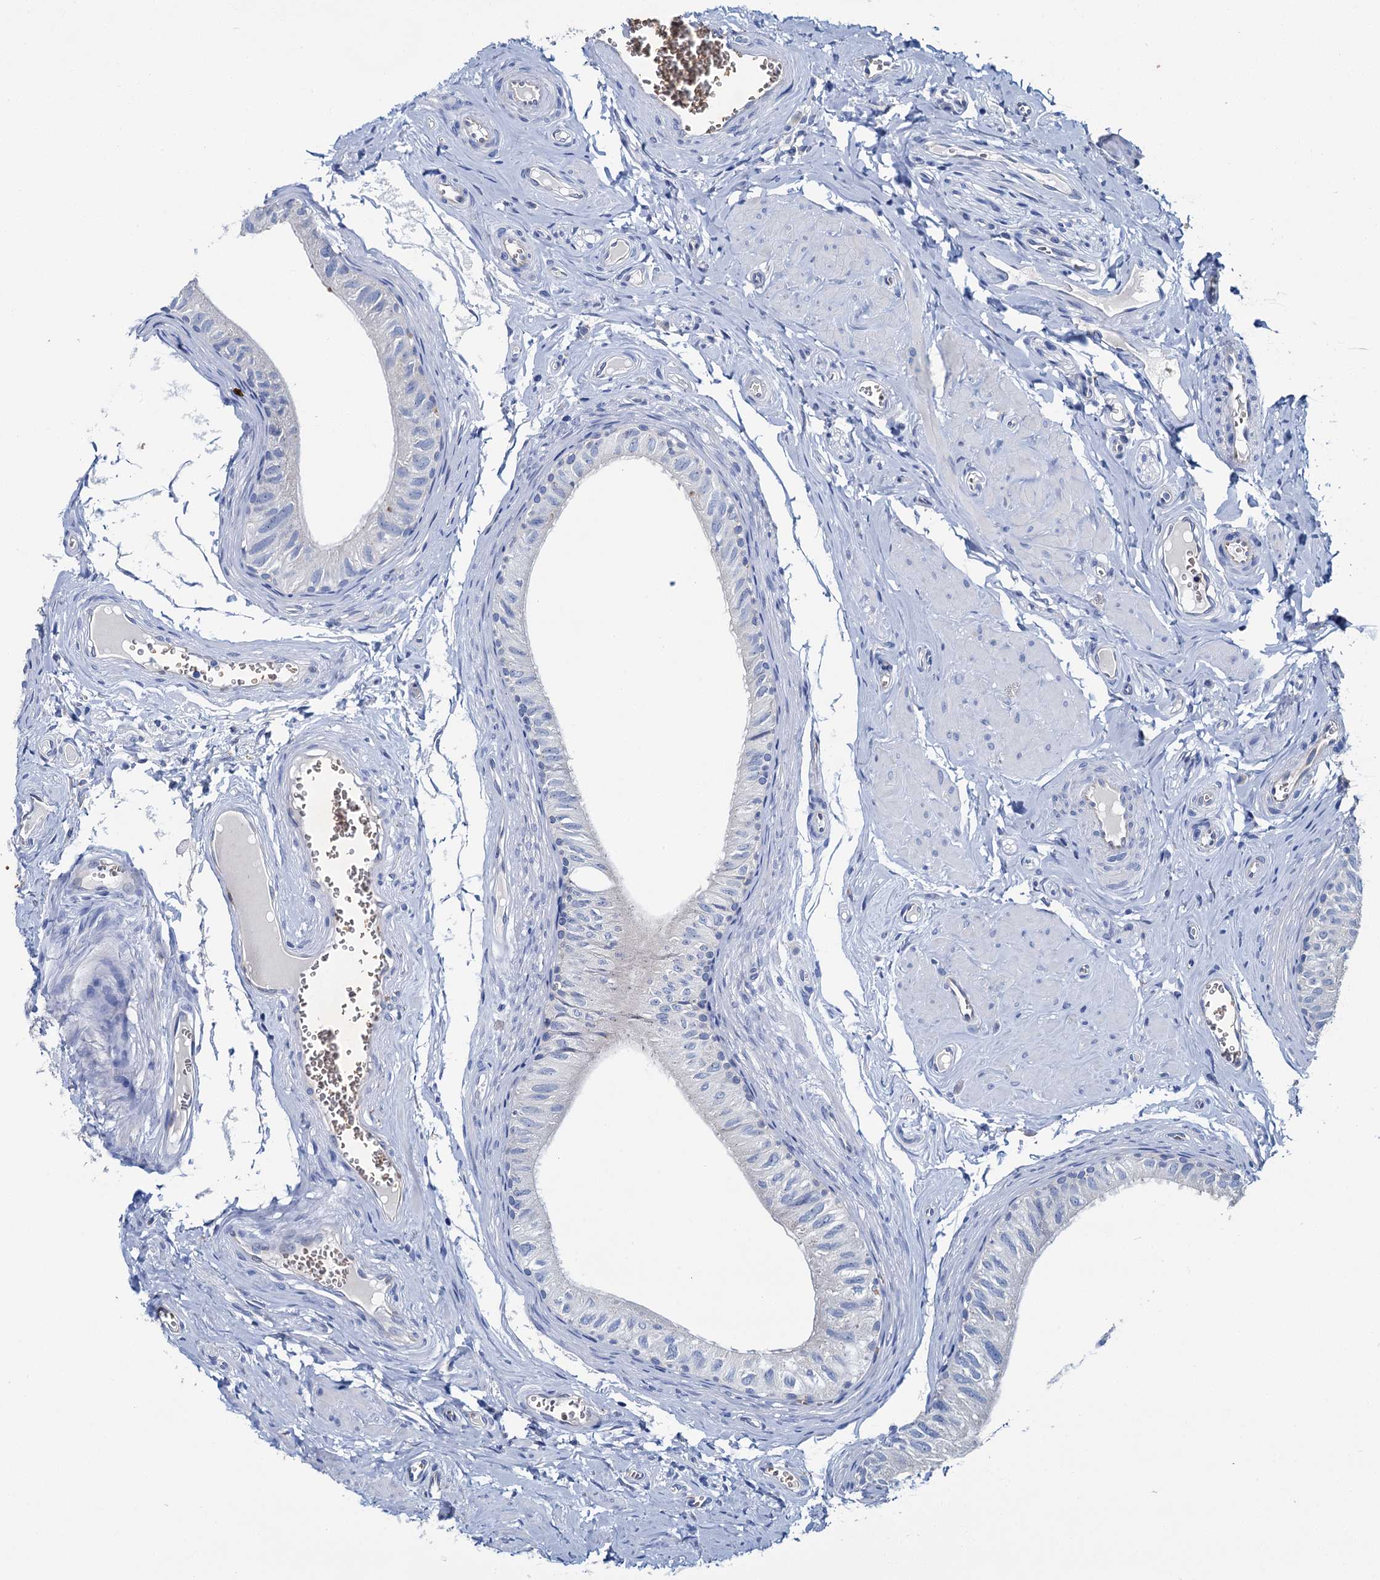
{"staining": {"intensity": "negative", "quantity": "none", "location": "none"}, "tissue": "epididymis", "cell_type": "Glandular cells", "image_type": "normal", "snomed": [{"axis": "morphology", "description": "Normal tissue, NOS"}, {"axis": "topography", "description": "Epididymis"}], "caption": "An IHC micrograph of benign epididymis is shown. There is no staining in glandular cells of epididymis. (DAB IHC visualized using brightfield microscopy, high magnification).", "gene": "ATG2A", "patient": {"sex": "male", "age": 42}}